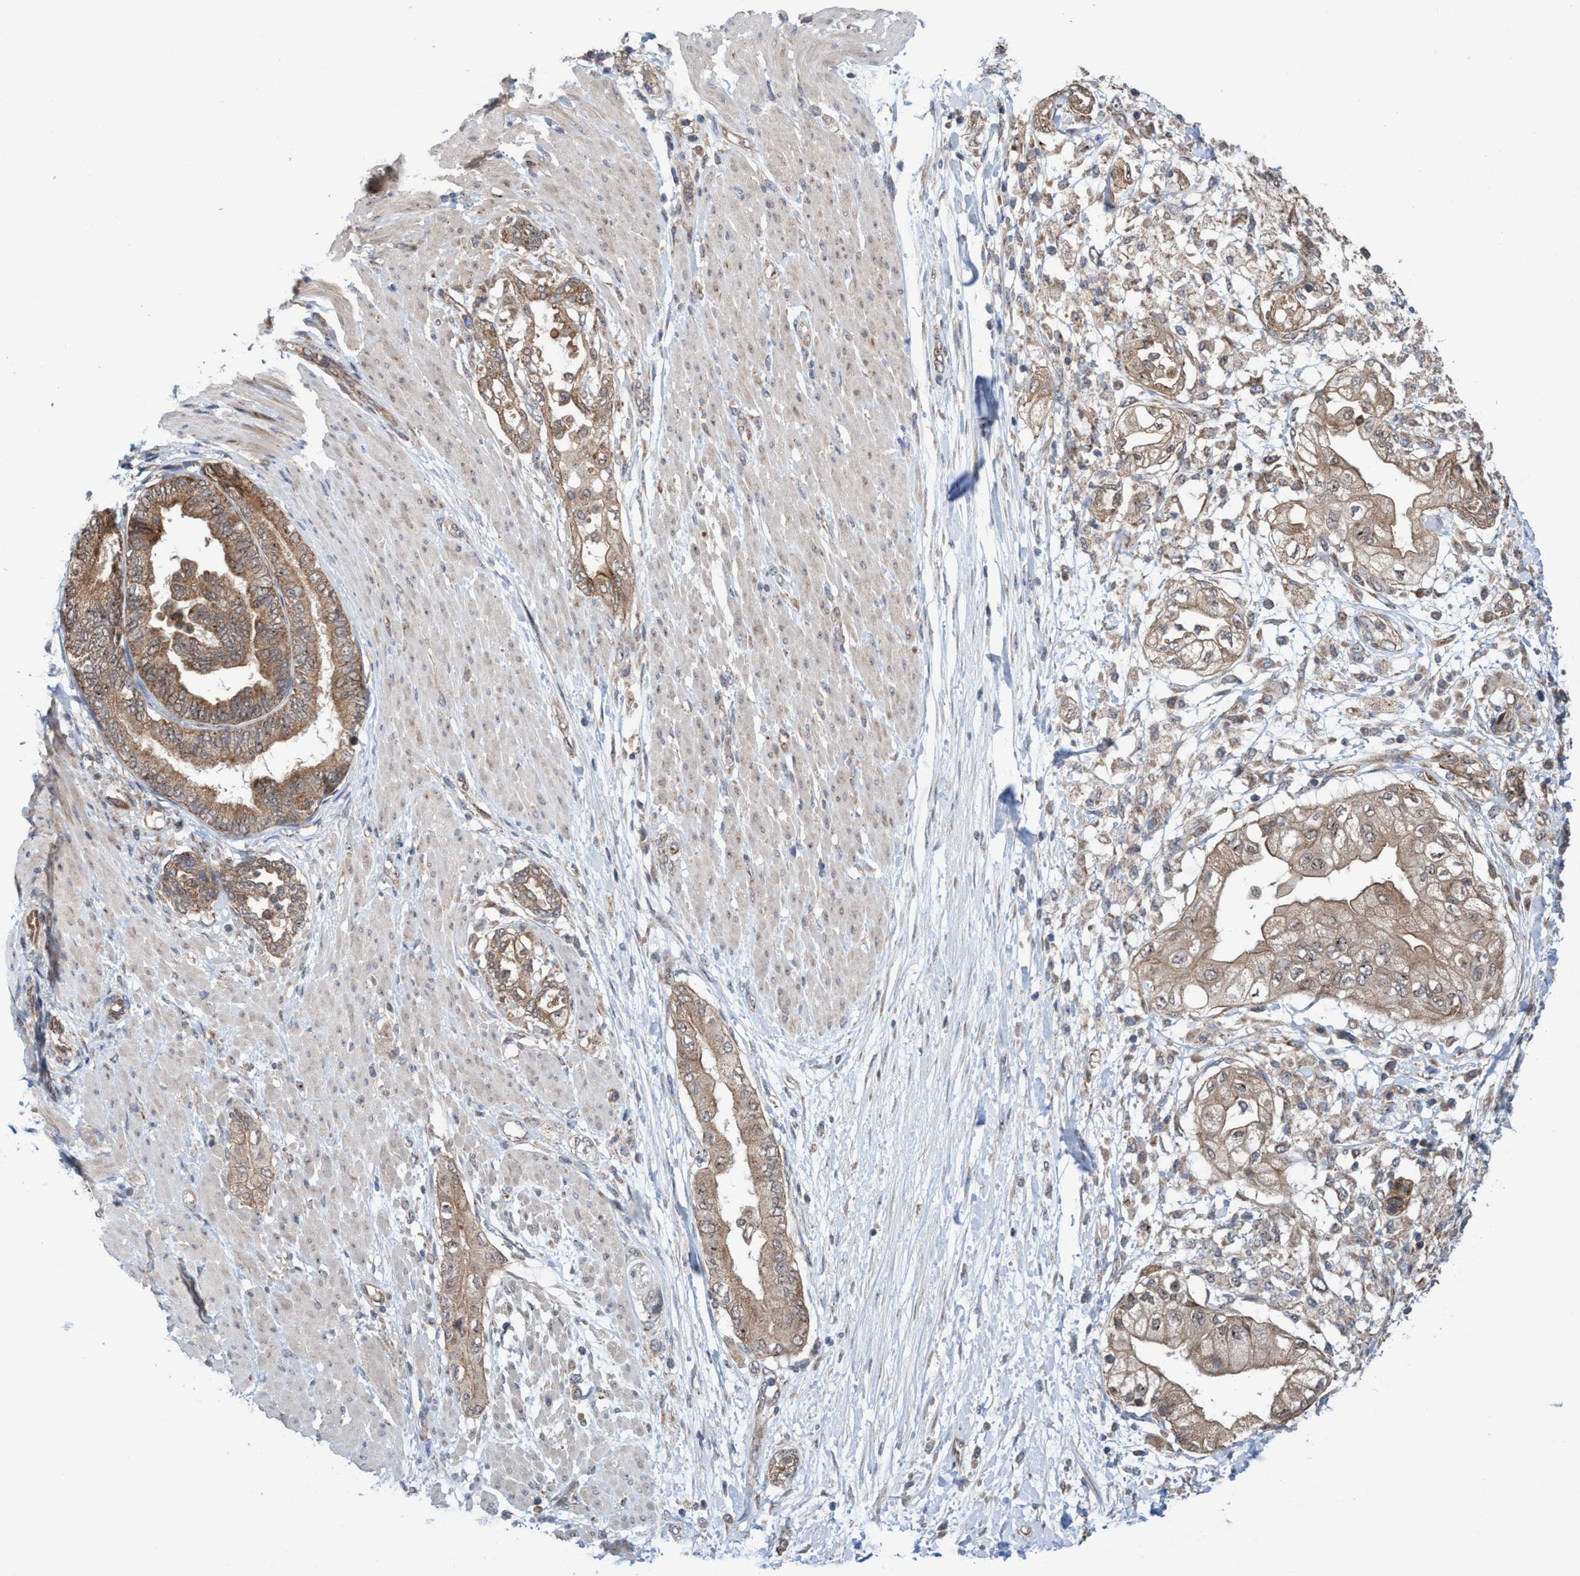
{"staining": {"intensity": "negative", "quantity": "none", "location": "none"}, "tissue": "soft tissue", "cell_type": "Fibroblasts", "image_type": "normal", "snomed": [{"axis": "morphology", "description": "Normal tissue, NOS"}, {"axis": "morphology", "description": "Adenocarcinoma, NOS"}, {"axis": "topography", "description": "Duodenum"}, {"axis": "topography", "description": "Peripheral nerve tissue"}], "caption": "Immunohistochemistry of benign human soft tissue shows no staining in fibroblasts.", "gene": "P2RY14", "patient": {"sex": "female", "age": 60}}